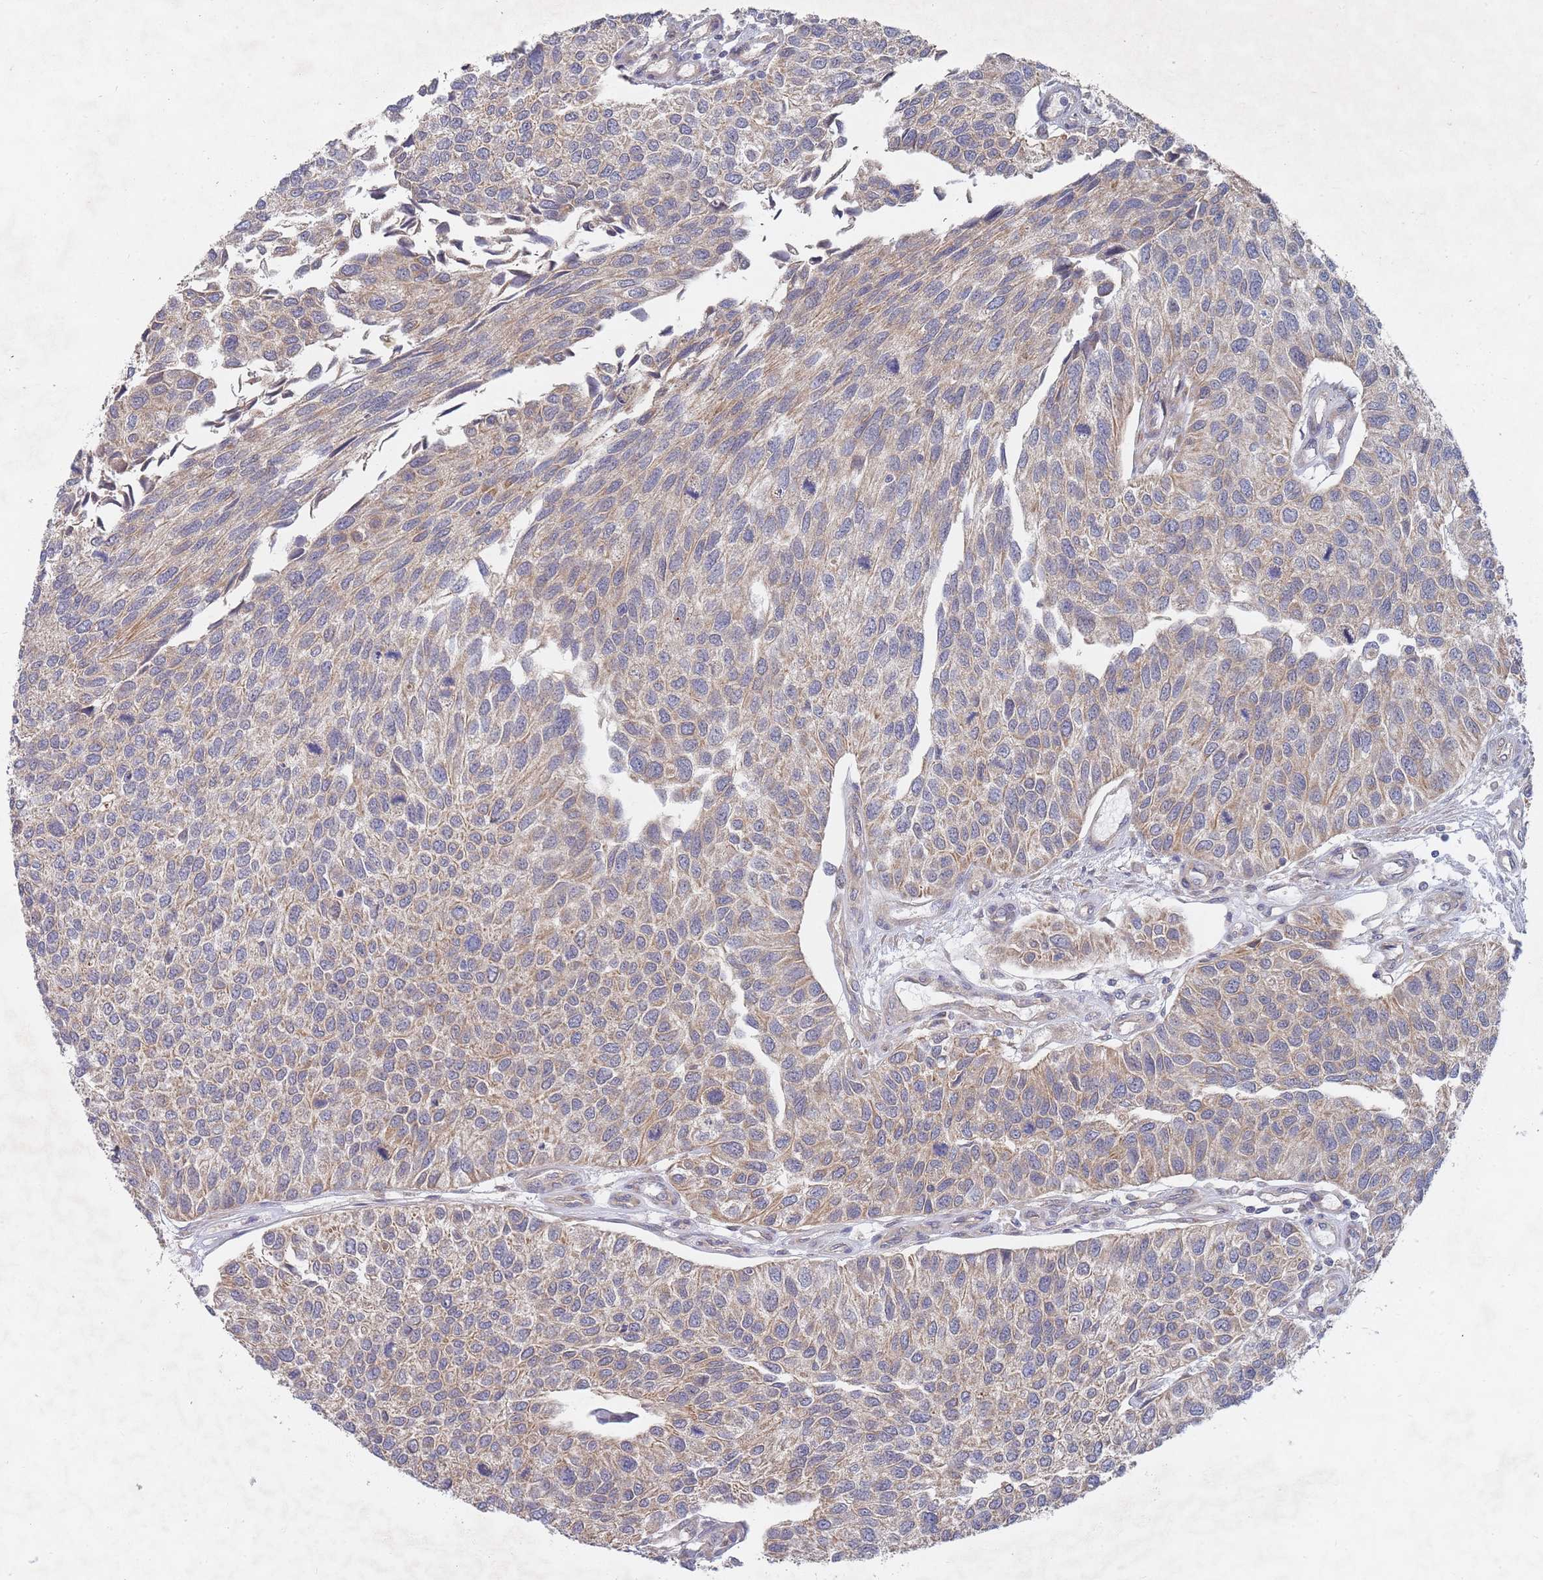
{"staining": {"intensity": "weak", "quantity": "<25%", "location": "cytoplasmic/membranous"}, "tissue": "urothelial cancer", "cell_type": "Tumor cells", "image_type": "cancer", "snomed": [{"axis": "morphology", "description": "Urothelial carcinoma, NOS"}, {"axis": "topography", "description": "Urinary bladder"}], "caption": "Tumor cells show no significant staining in urothelial cancer.", "gene": "SLC35F5", "patient": {"sex": "male", "age": 55}}